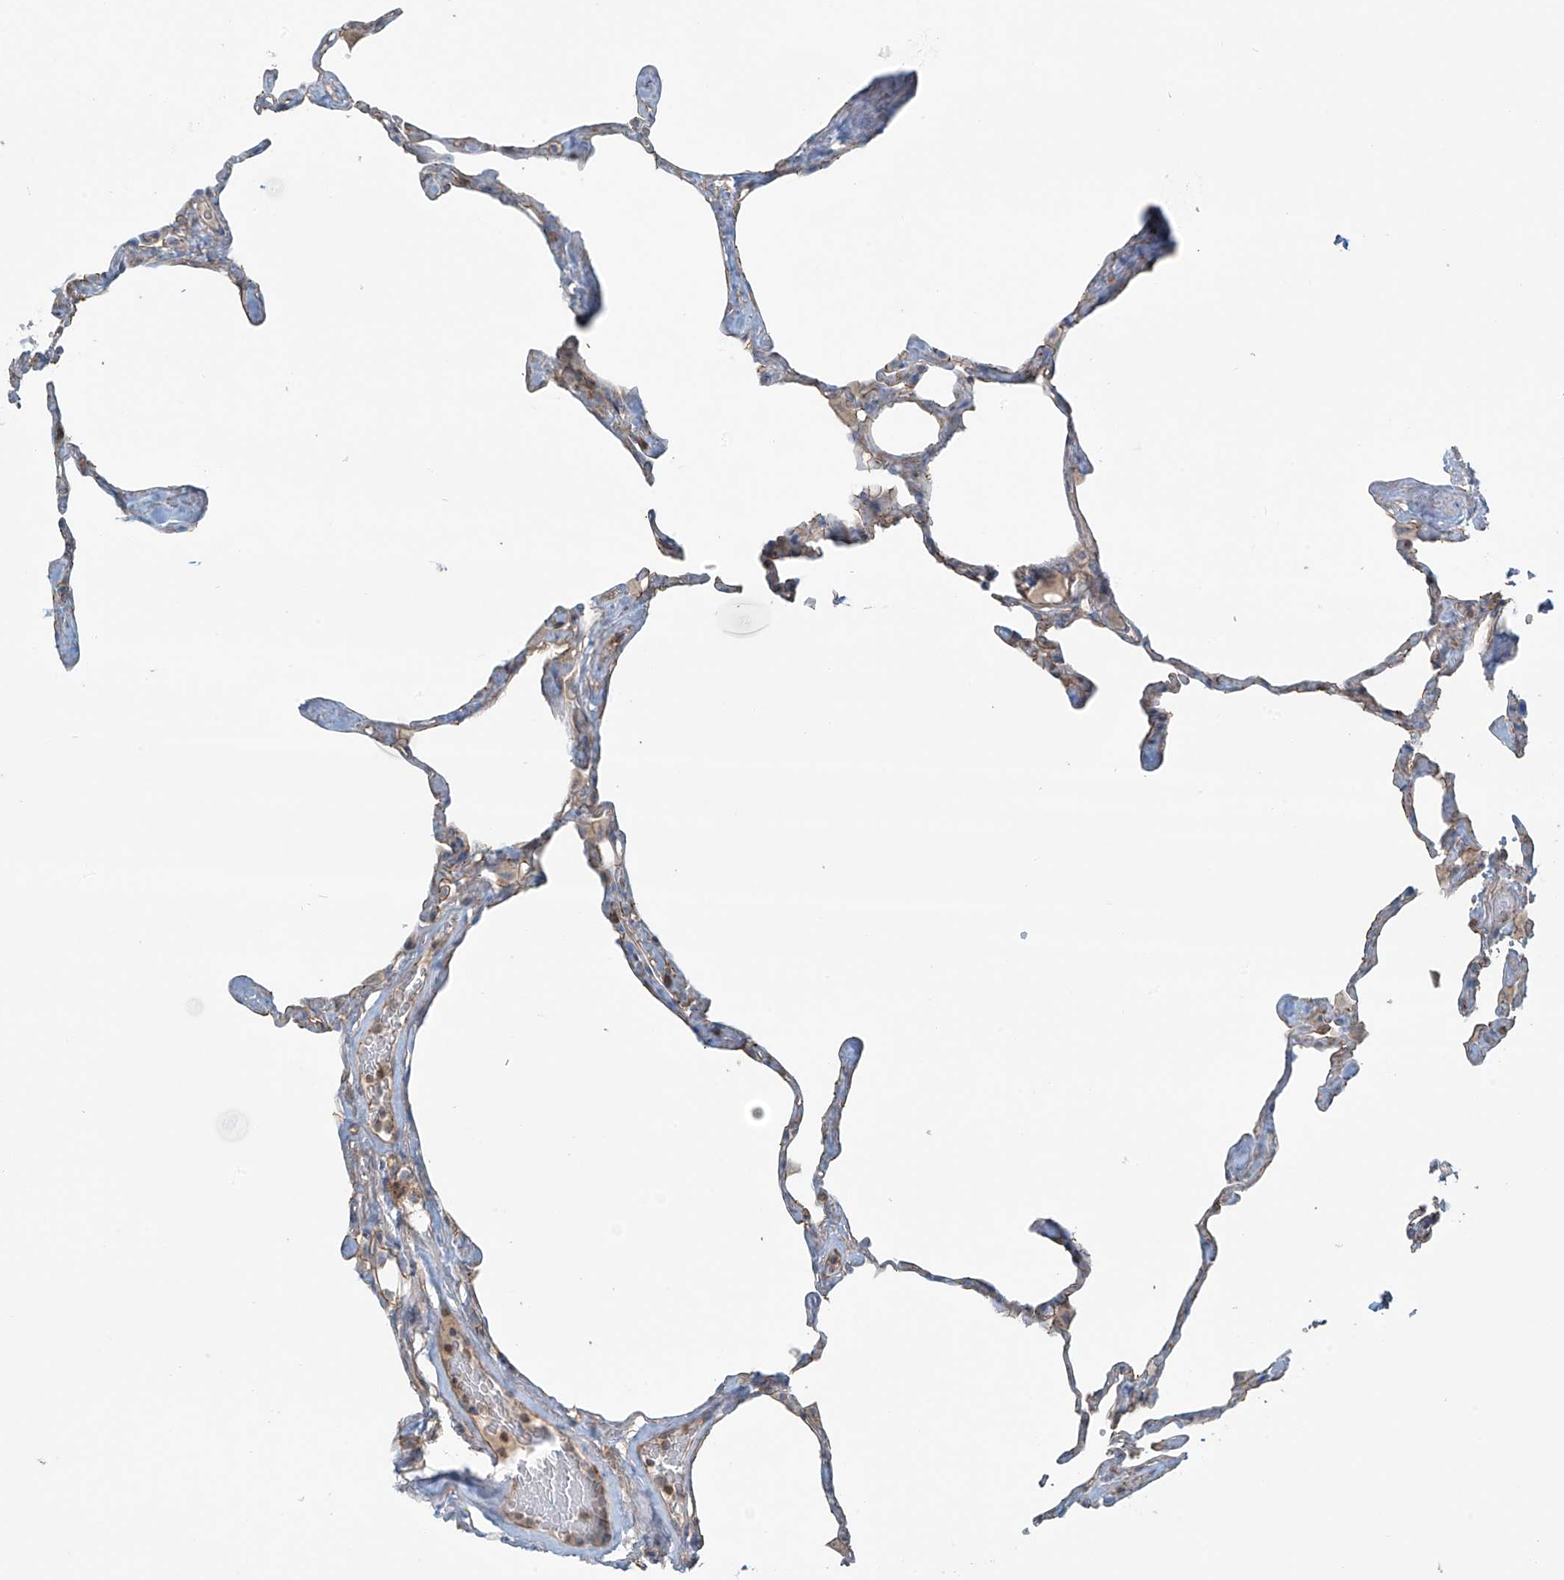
{"staining": {"intensity": "moderate", "quantity": "<25%", "location": "cytoplasmic/membranous"}, "tissue": "lung", "cell_type": "Alveolar cells", "image_type": "normal", "snomed": [{"axis": "morphology", "description": "Normal tissue, NOS"}, {"axis": "topography", "description": "Lung"}], "caption": "An image of human lung stained for a protein shows moderate cytoplasmic/membranous brown staining in alveolar cells.", "gene": "SLC9A2", "patient": {"sex": "male", "age": 65}}